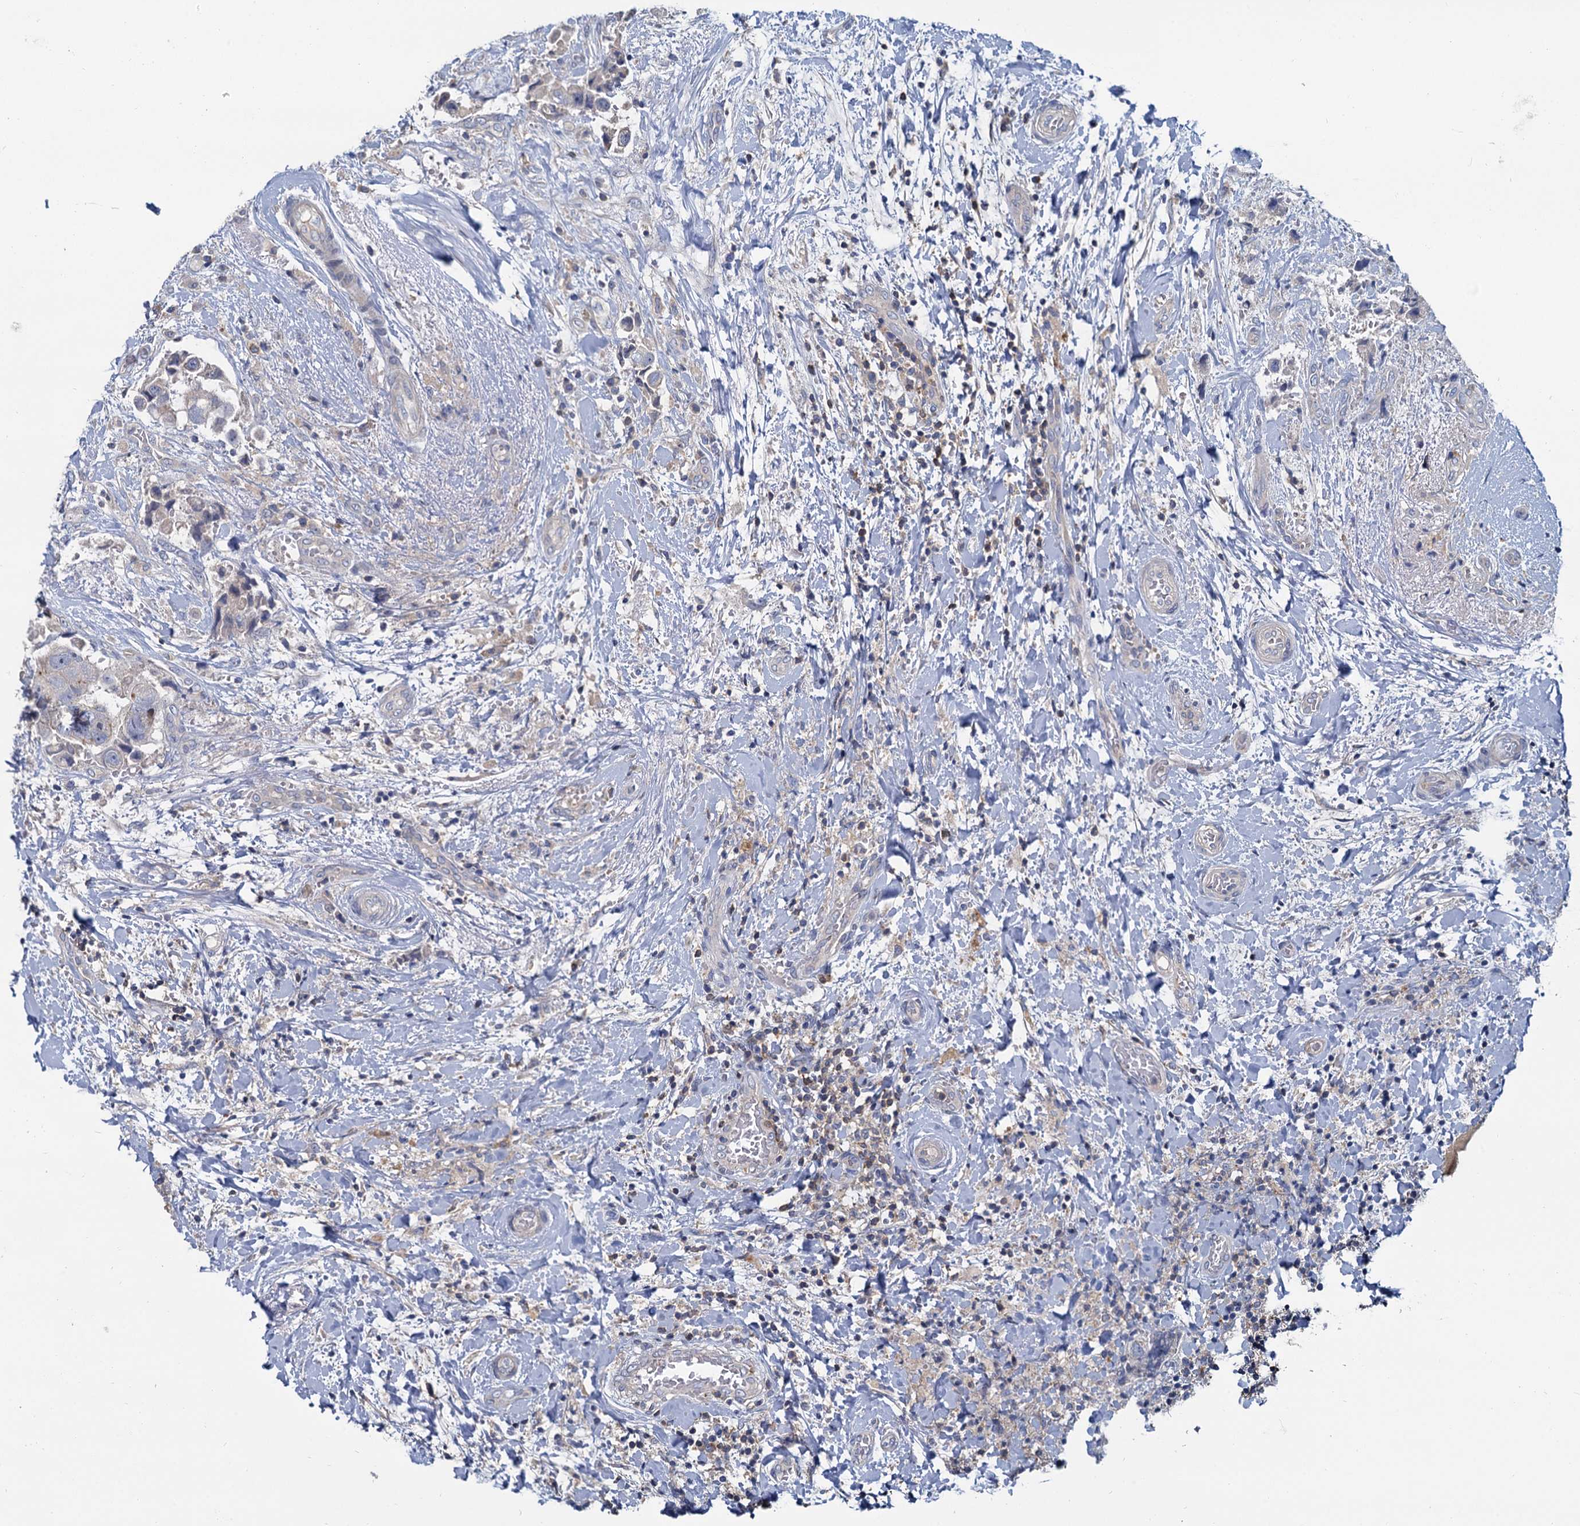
{"staining": {"intensity": "moderate", "quantity": "<25%", "location": "cytoplasmic/membranous"}, "tissue": "breast cancer", "cell_type": "Tumor cells", "image_type": "cancer", "snomed": [{"axis": "morphology", "description": "Normal tissue, NOS"}, {"axis": "morphology", "description": "Duct carcinoma"}, {"axis": "topography", "description": "Breast"}], "caption": "A histopathology image of human breast cancer stained for a protein reveals moderate cytoplasmic/membranous brown staining in tumor cells. (DAB = brown stain, brightfield microscopy at high magnification).", "gene": "ACSM3", "patient": {"sex": "female", "age": 62}}